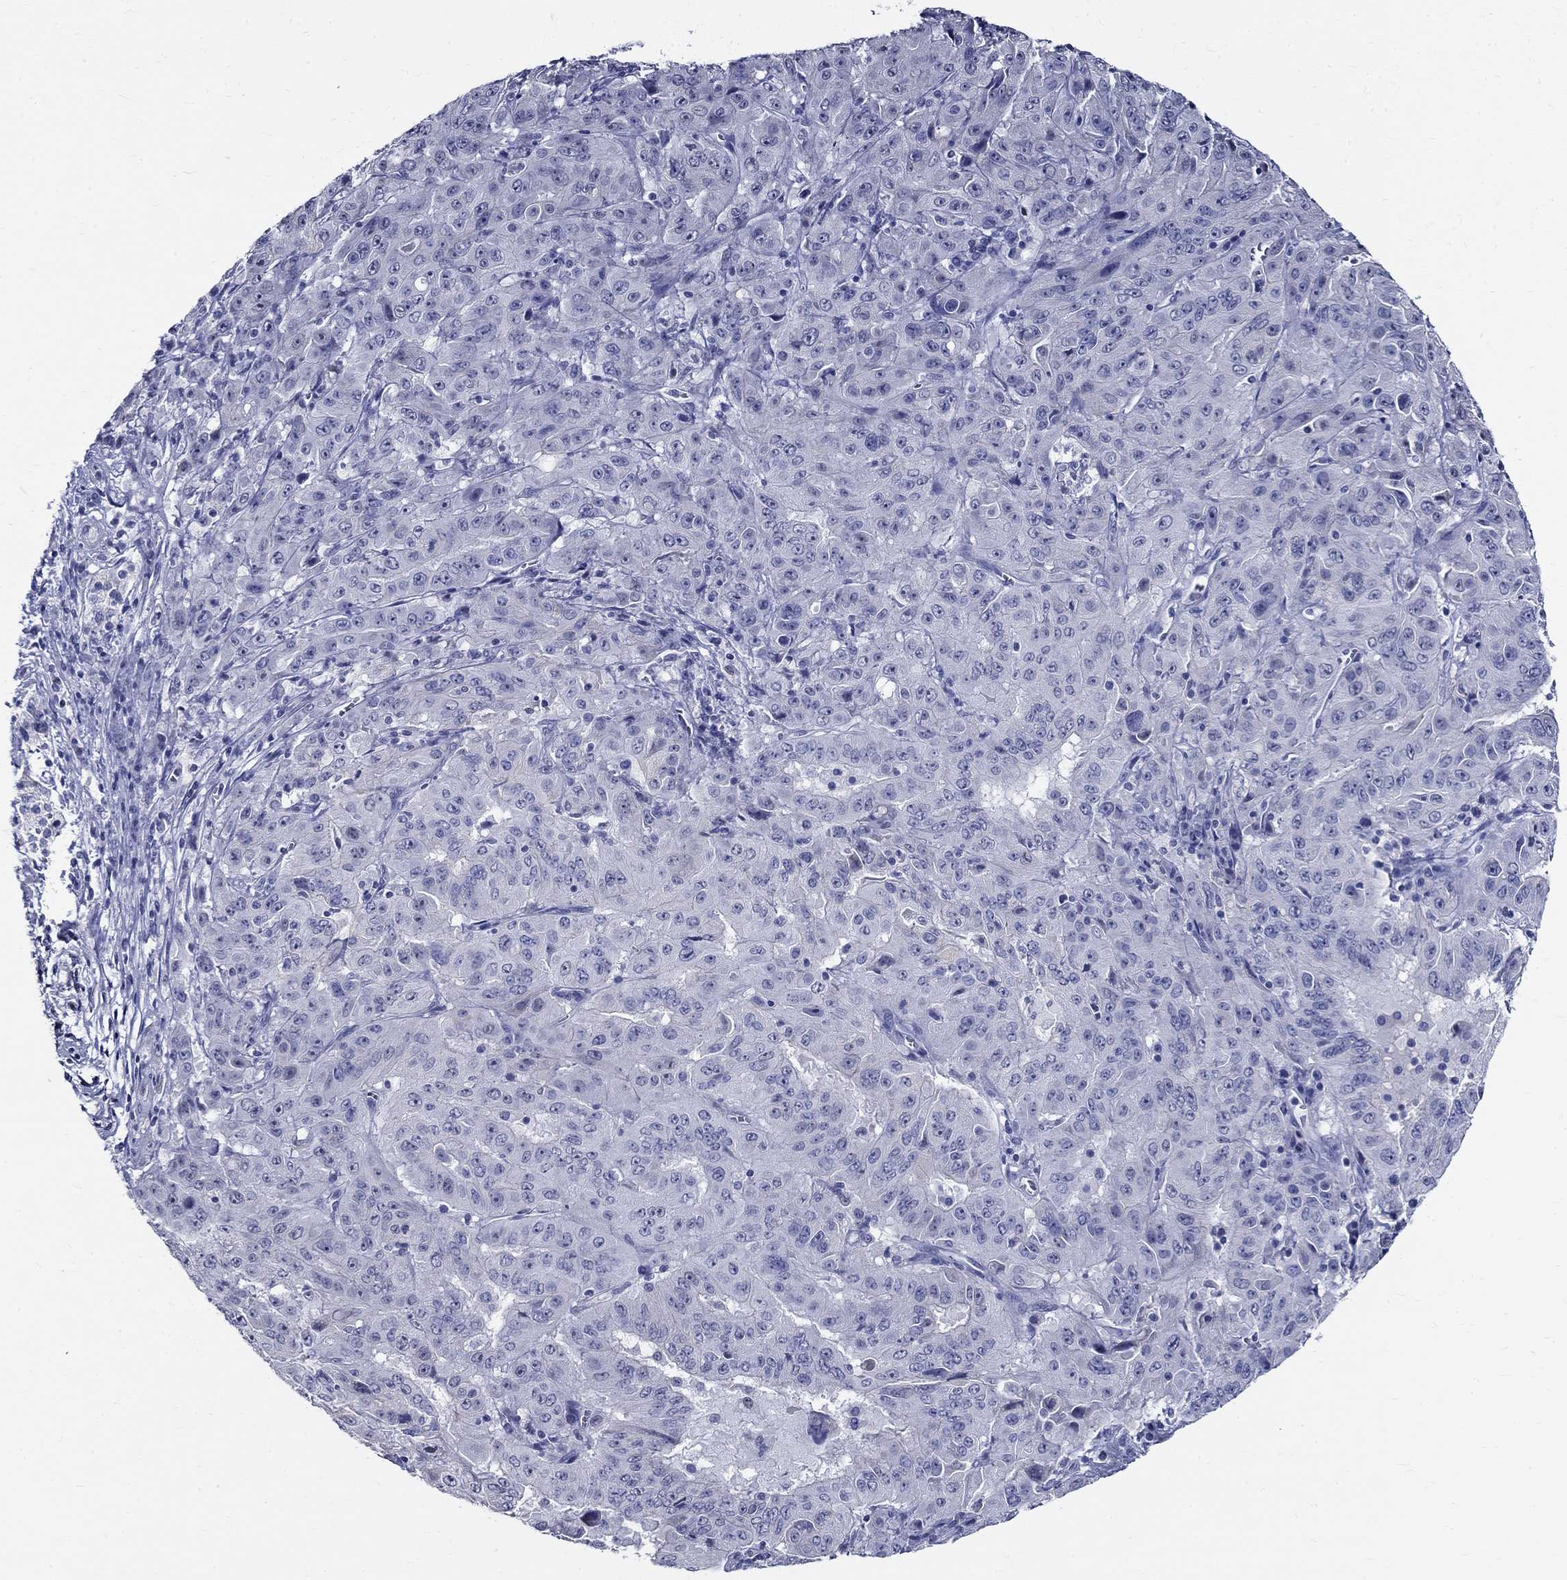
{"staining": {"intensity": "negative", "quantity": "none", "location": "none"}, "tissue": "pancreatic cancer", "cell_type": "Tumor cells", "image_type": "cancer", "snomed": [{"axis": "morphology", "description": "Adenocarcinoma, NOS"}, {"axis": "topography", "description": "Pancreas"}], "caption": "Image shows no significant protein positivity in tumor cells of adenocarcinoma (pancreatic). Brightfield microscopy of IHC stained with DAB (3,3'-diaminobenzidine) (brown) and hematoxylin (blue), captured at high magnification.", "gene": "GUCA1A", "patient": {"sex": "male", "age": 63}}